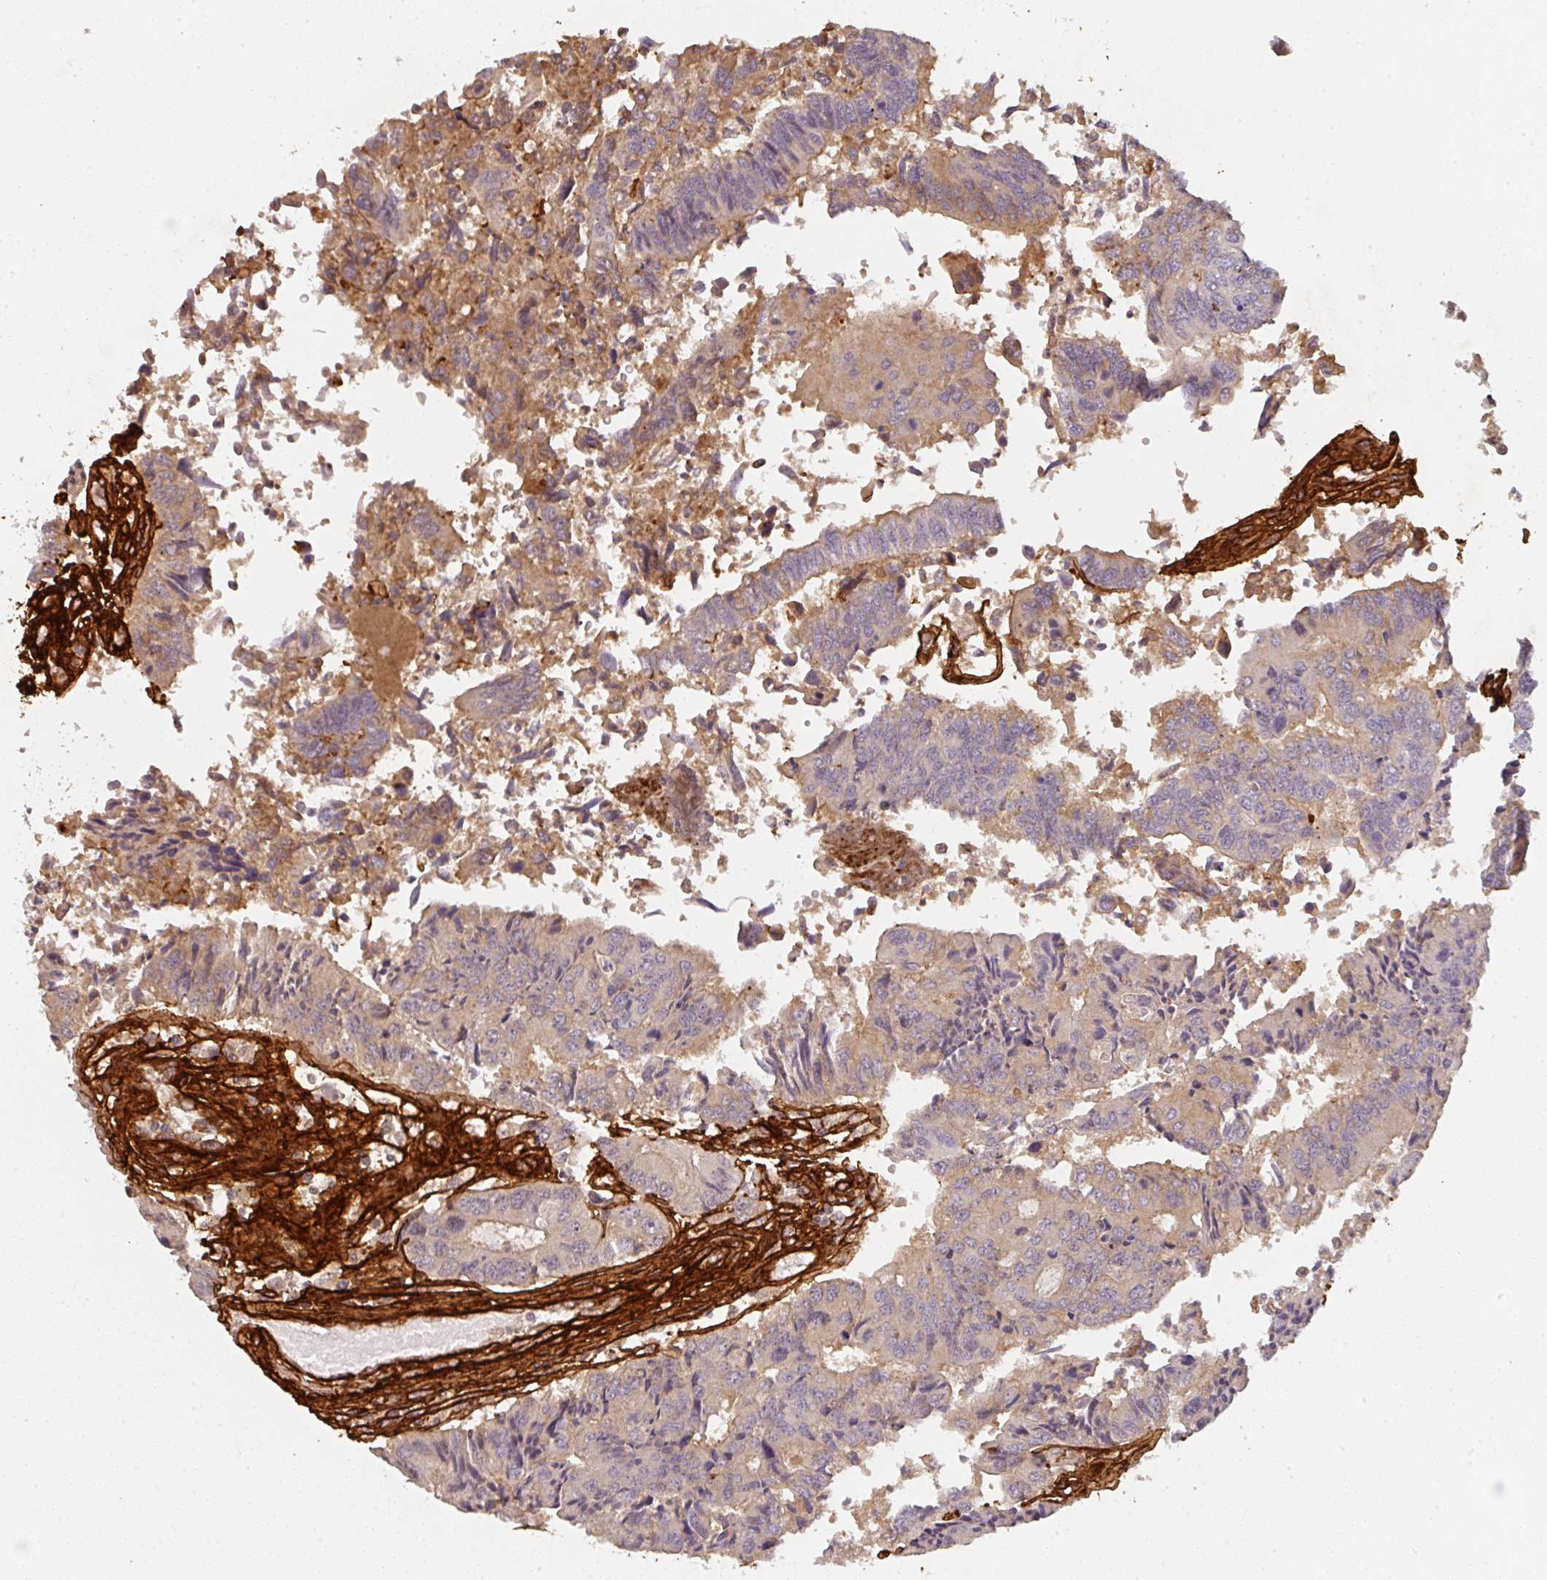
{"staining": {"intensity": "weak", "quantity": ">75%", "location": "cytoplasmic/membranous"}, "tissue": "colorectal cancer", "cell_type": "Tumor cells", "image_type": "cancer", "snomed": [{"axis": "morphology", "description": "Adenocarcinoma, NOS"}, {"axis": "topography", "description": "Colon"}], "caption": "Human colorectal cancer stained for a protein (brown) shows weak cytoplasmic/membranous positive staining in approximately >75% of tumor cells.", "gene": "COL3A1", "patient": {"sex": "female", "age": 67}}